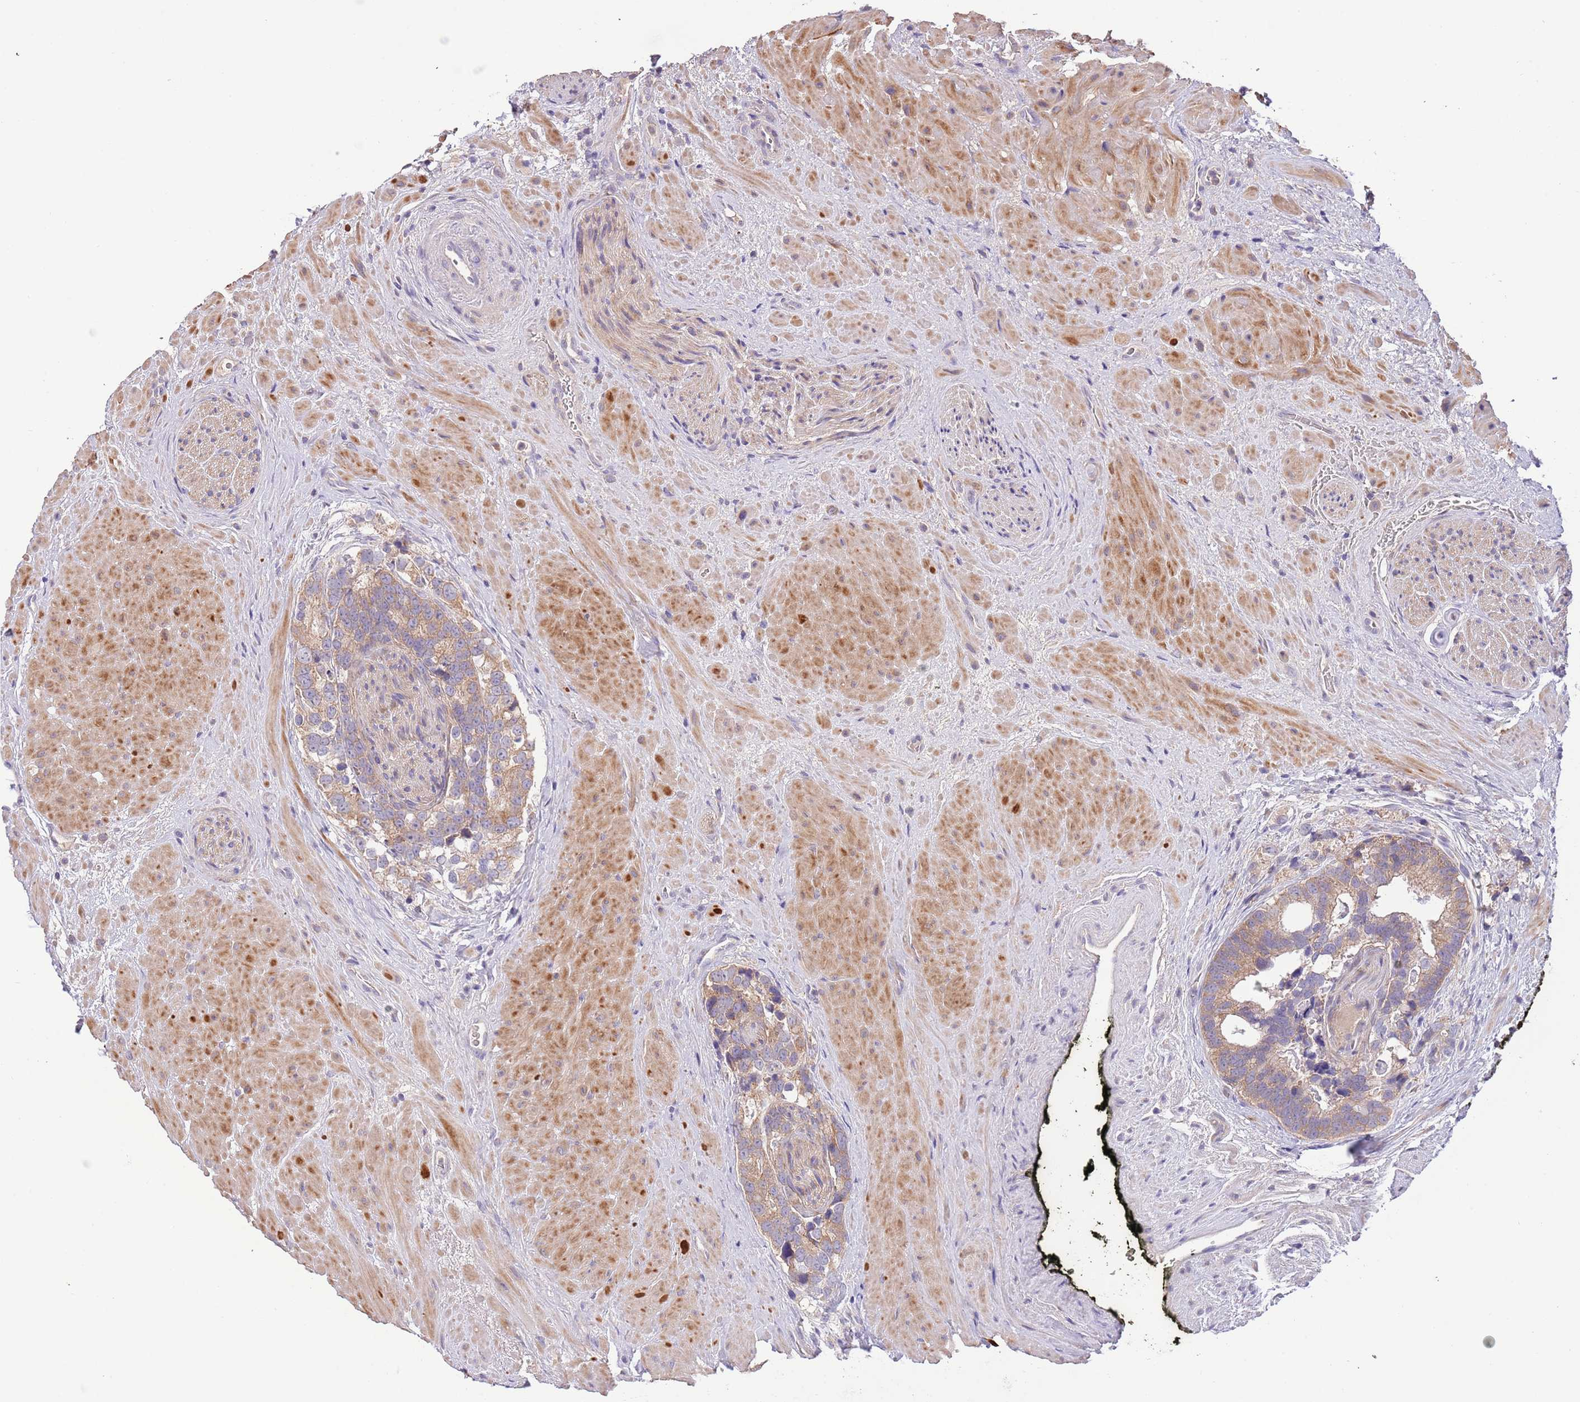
{"staining": {"intensity": "weak", "quantity": ">75%", "location": "cytoplasmic/membranous"}, "tissue": "prostate cancer", "cell_type": "Tumor cells", "image_type": "cancer", "snomed": [{"axis": "morphology", "description": "Adenocarcinoma, High grade"}, {"axis": "topography", "description": "Prostate"}], "caption": "Immunohistochemistry histopathology image of prostate cancer (high-grade adenocarcinoma) stained for a protein (brown), which demonstrates low levels of weak cytoplasmic/membranous staining in about >75% of tumor cells.", "gene": "ZNF658", "patient": {"sex": "male", "age": 74}}